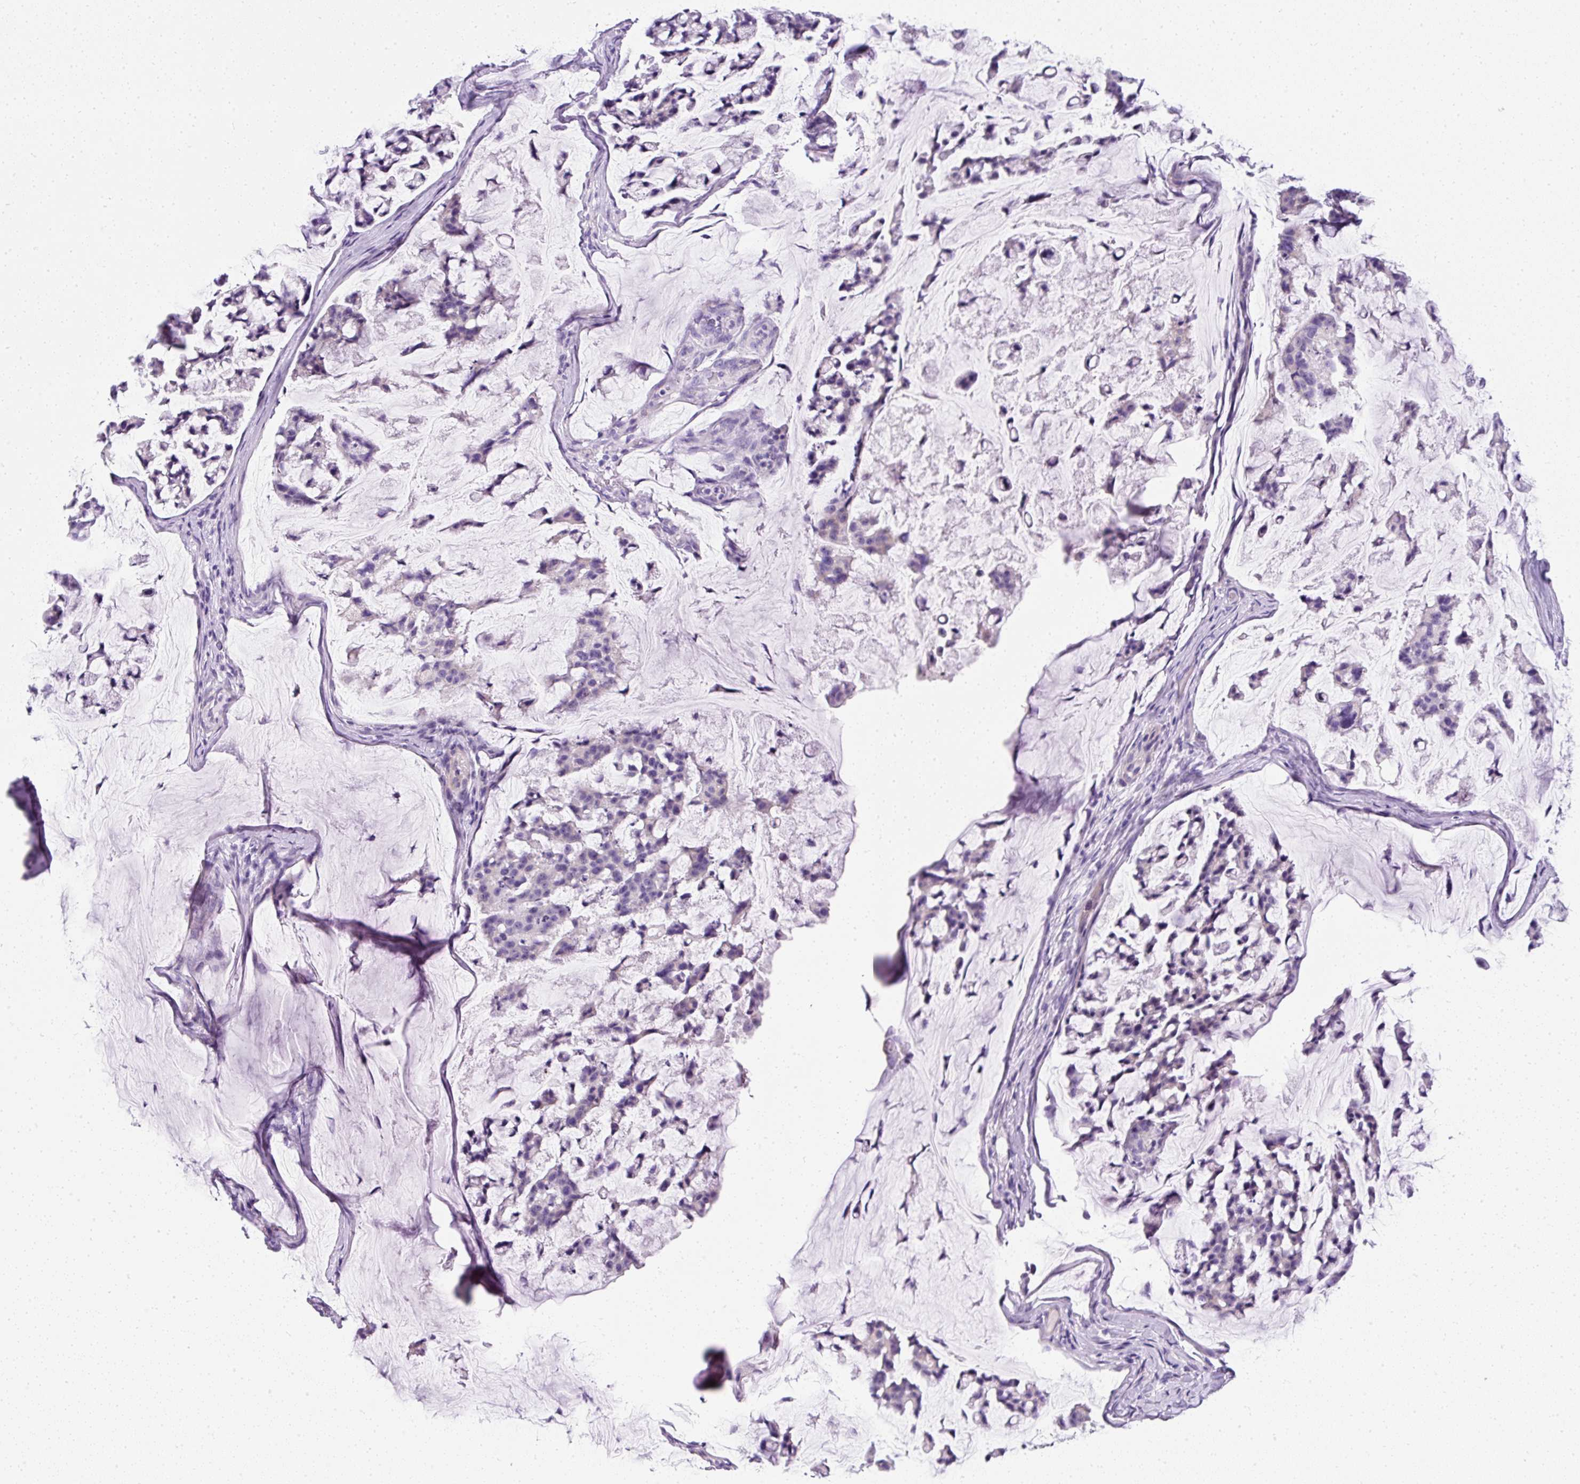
{"staining": {"intensity": "negative", "quantity": "none", "location": "none"}, "tissue": "stomach cancer", "cell_type": "Tumor cells", "image_type": "cancer", "snomed": [{"axis": "morphology", "description": "Adenocarcinoma, NOS"}, {"axis": "topography", "description": "Stomach, lower"}], "caption": "Photomicrograph shows no significant protein positivity in tumor cells of stomach adenocarcinoma. Brightfield microscopy of immunohistochemistry (IHC) stained with DAB (brown) and hematoxylin (blue), captured at high magnification.", "gene": "C2CD4C", "patient": {"sex": "male", "age": 67}}